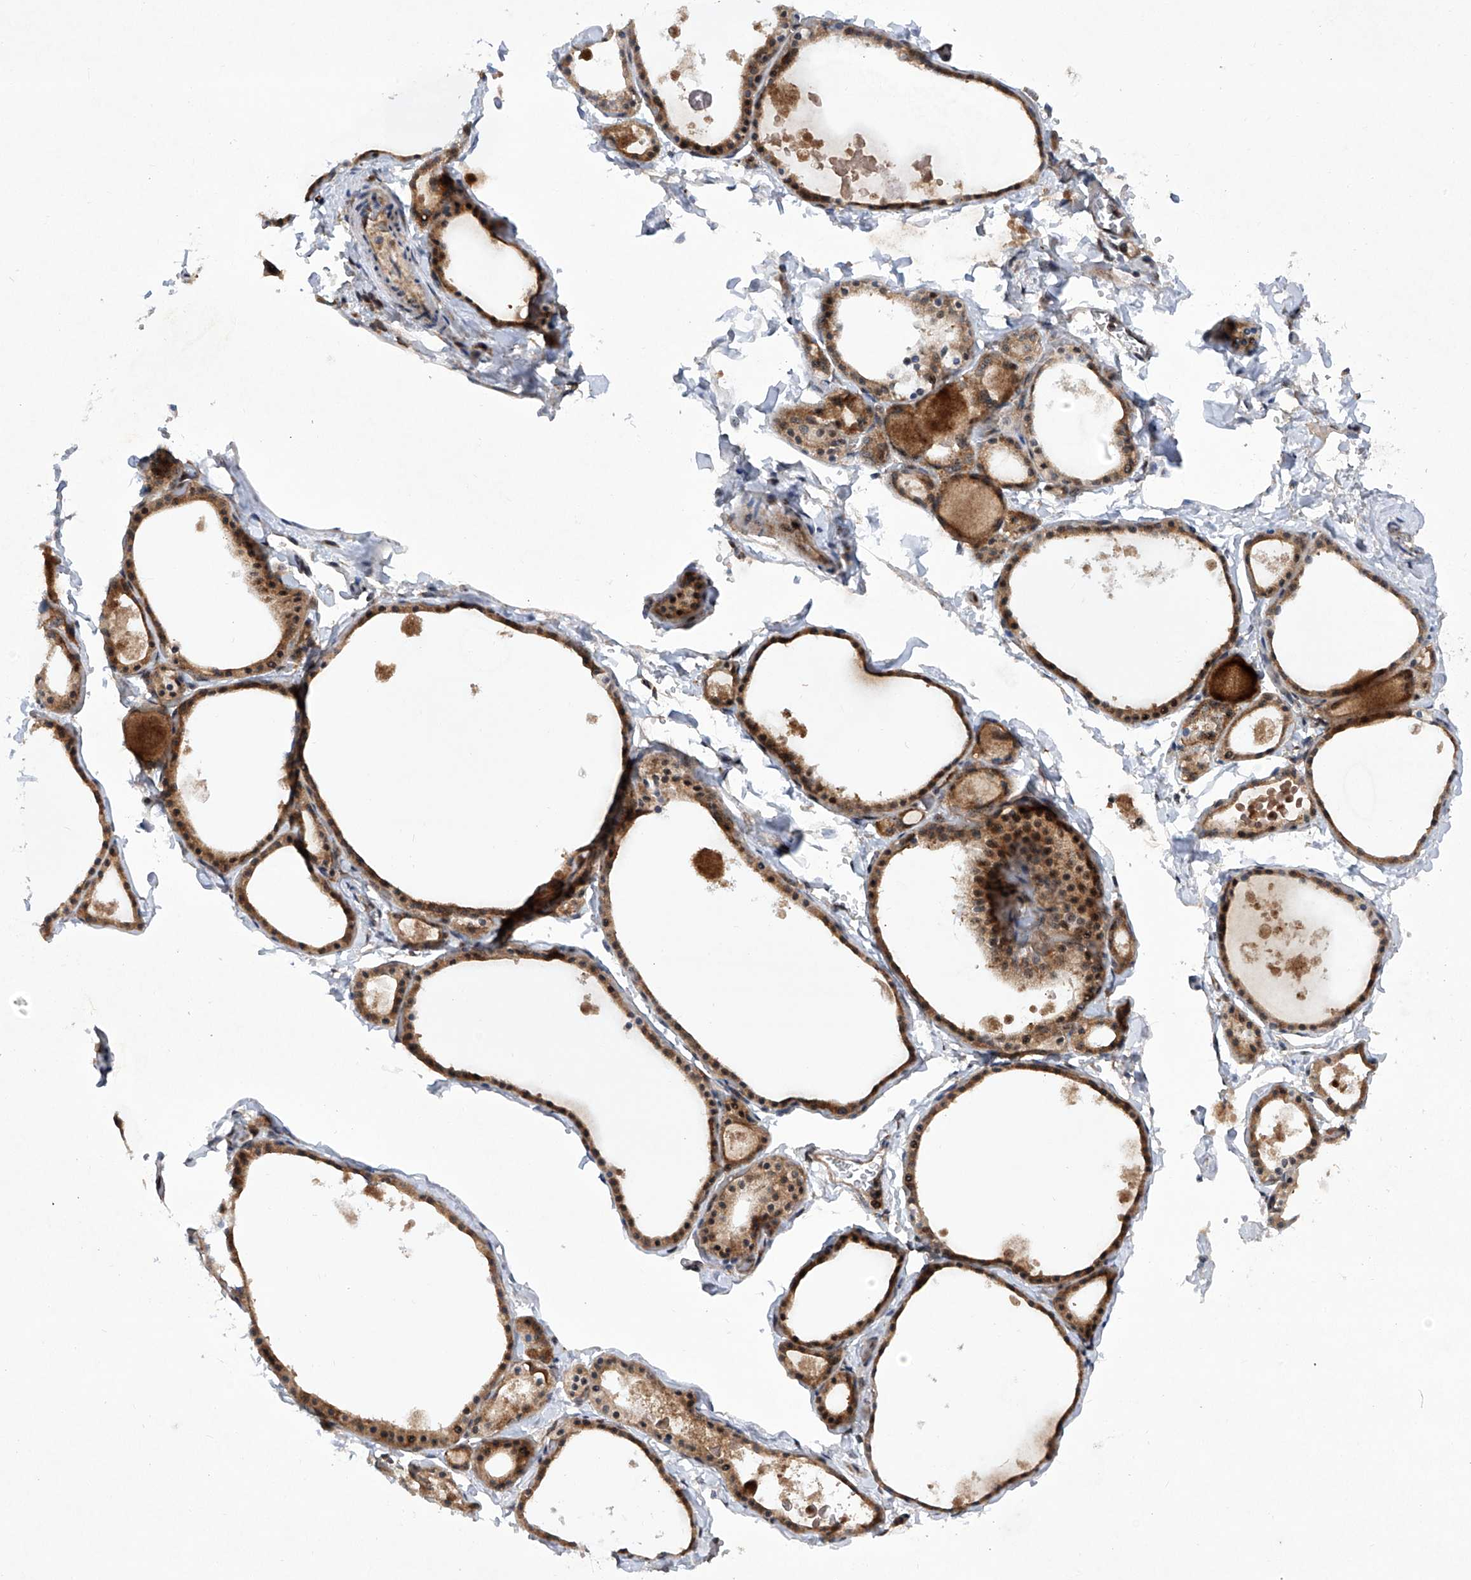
{"staining": {"intensity": "moderate", "quantity": ">75%", "location": "cytoplasmic/membranous"}, "tissue": "thyroid gland", "cell_type": "Glandular cells", "image_type": "normal", "snomed": [{"axis": "morphology", "description": "Normal tissue, NOS"}, {"axis": "topography", "description": "Thyroid gland"}], "caption": "A brown stain highlights moderate cytoplasmic/membranous staining of a protein in glandular cells of benign human thyroid gland.", "gene": "CISH", "patient": {"sex": "male", "age": 56}}